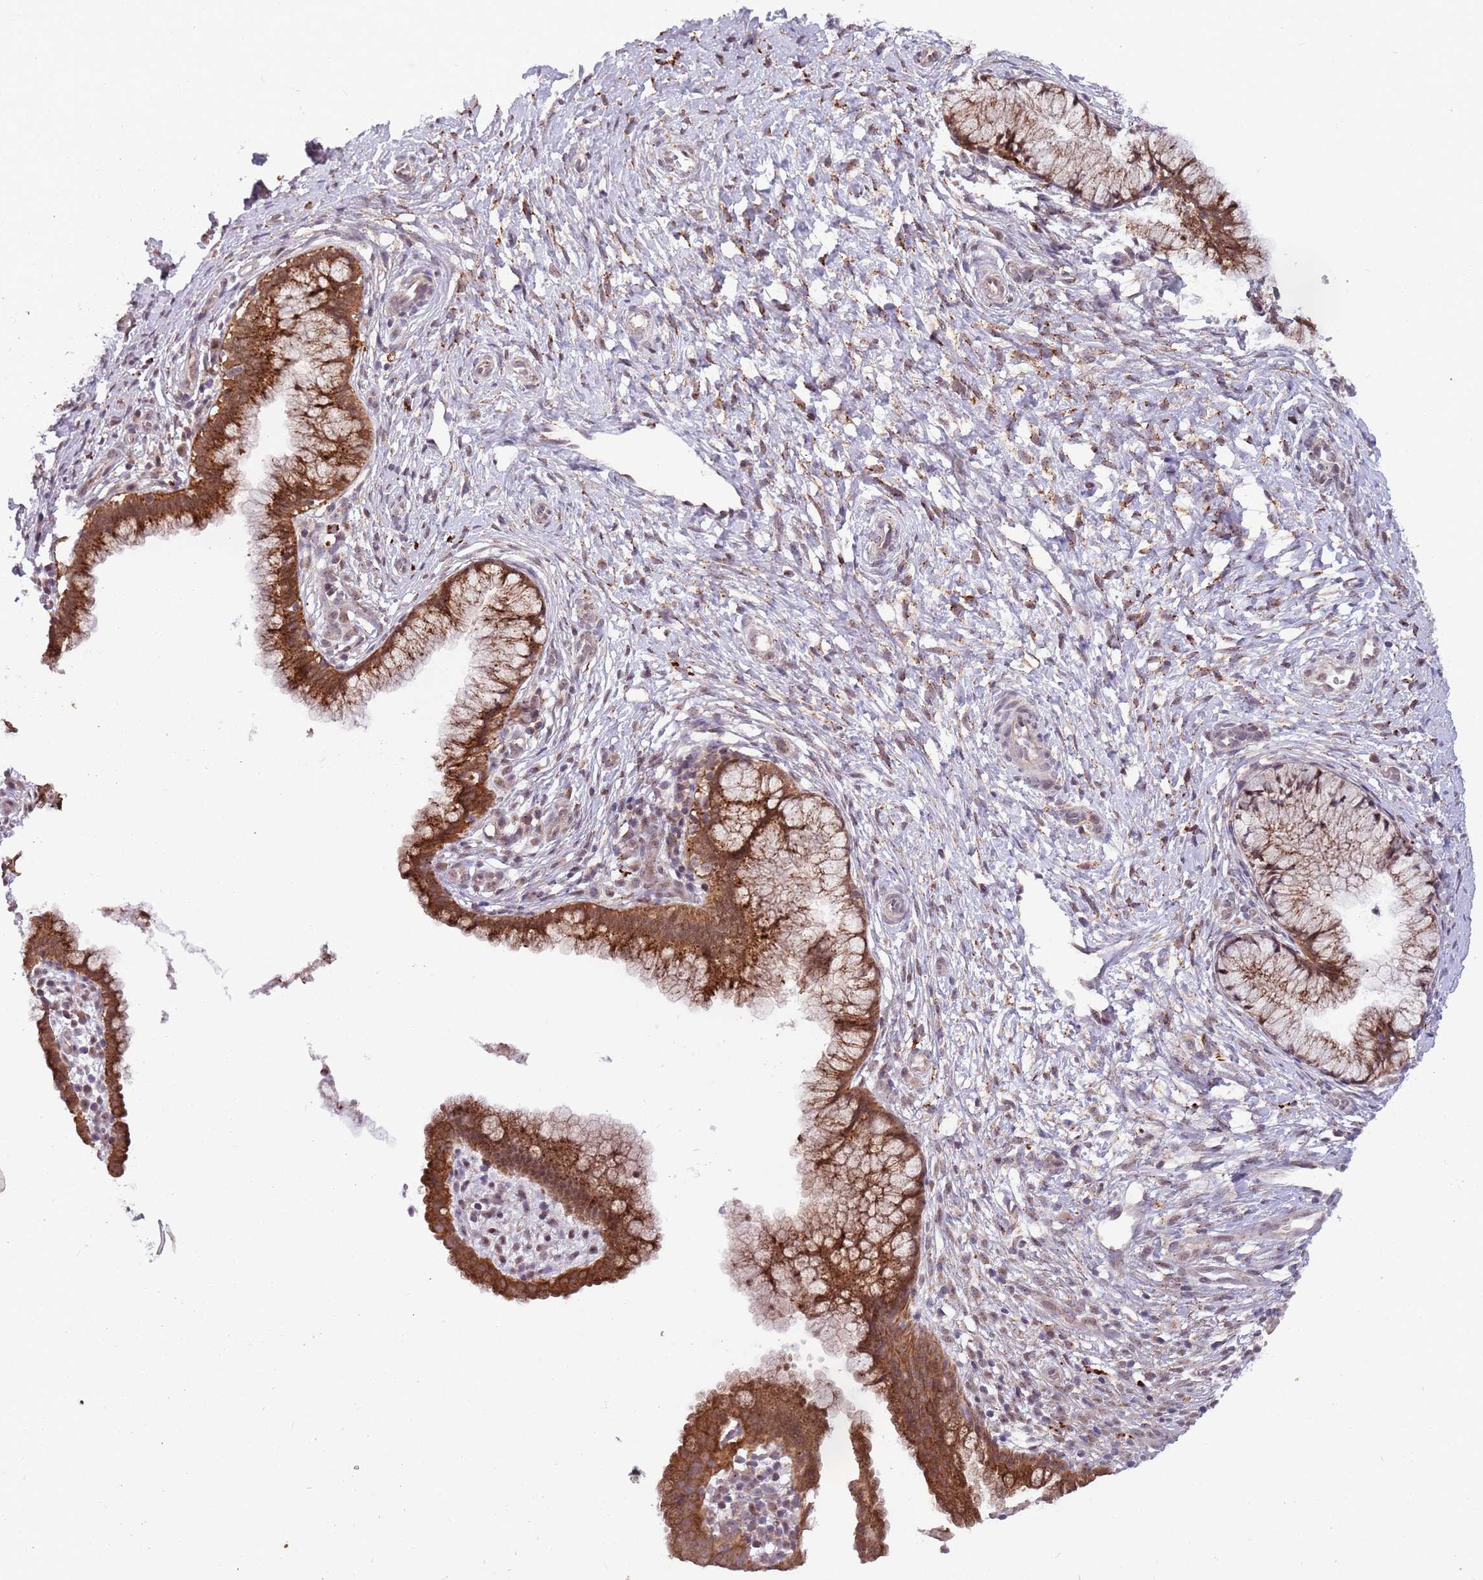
{"staining": {"intensity": "strong", "quantity": ">75%", "location": "cytoplasmic/membranous"}, "tissue": "cervix", "cell_type": "Glandular cells", "image_type": "normal", "snomed": [{"axis": "morphology", "description": "Normal tissue, NOS"}, {"axis": "topography", "description": "Cervix"}], "caption": "Cervix stained with immunohistochemistry (IHC) shows strong cytoplasmic/membranous expression in about >75% of glandular cells.", "gene": "TRIM27", "patient": {"sex": "female", "age": 36}}